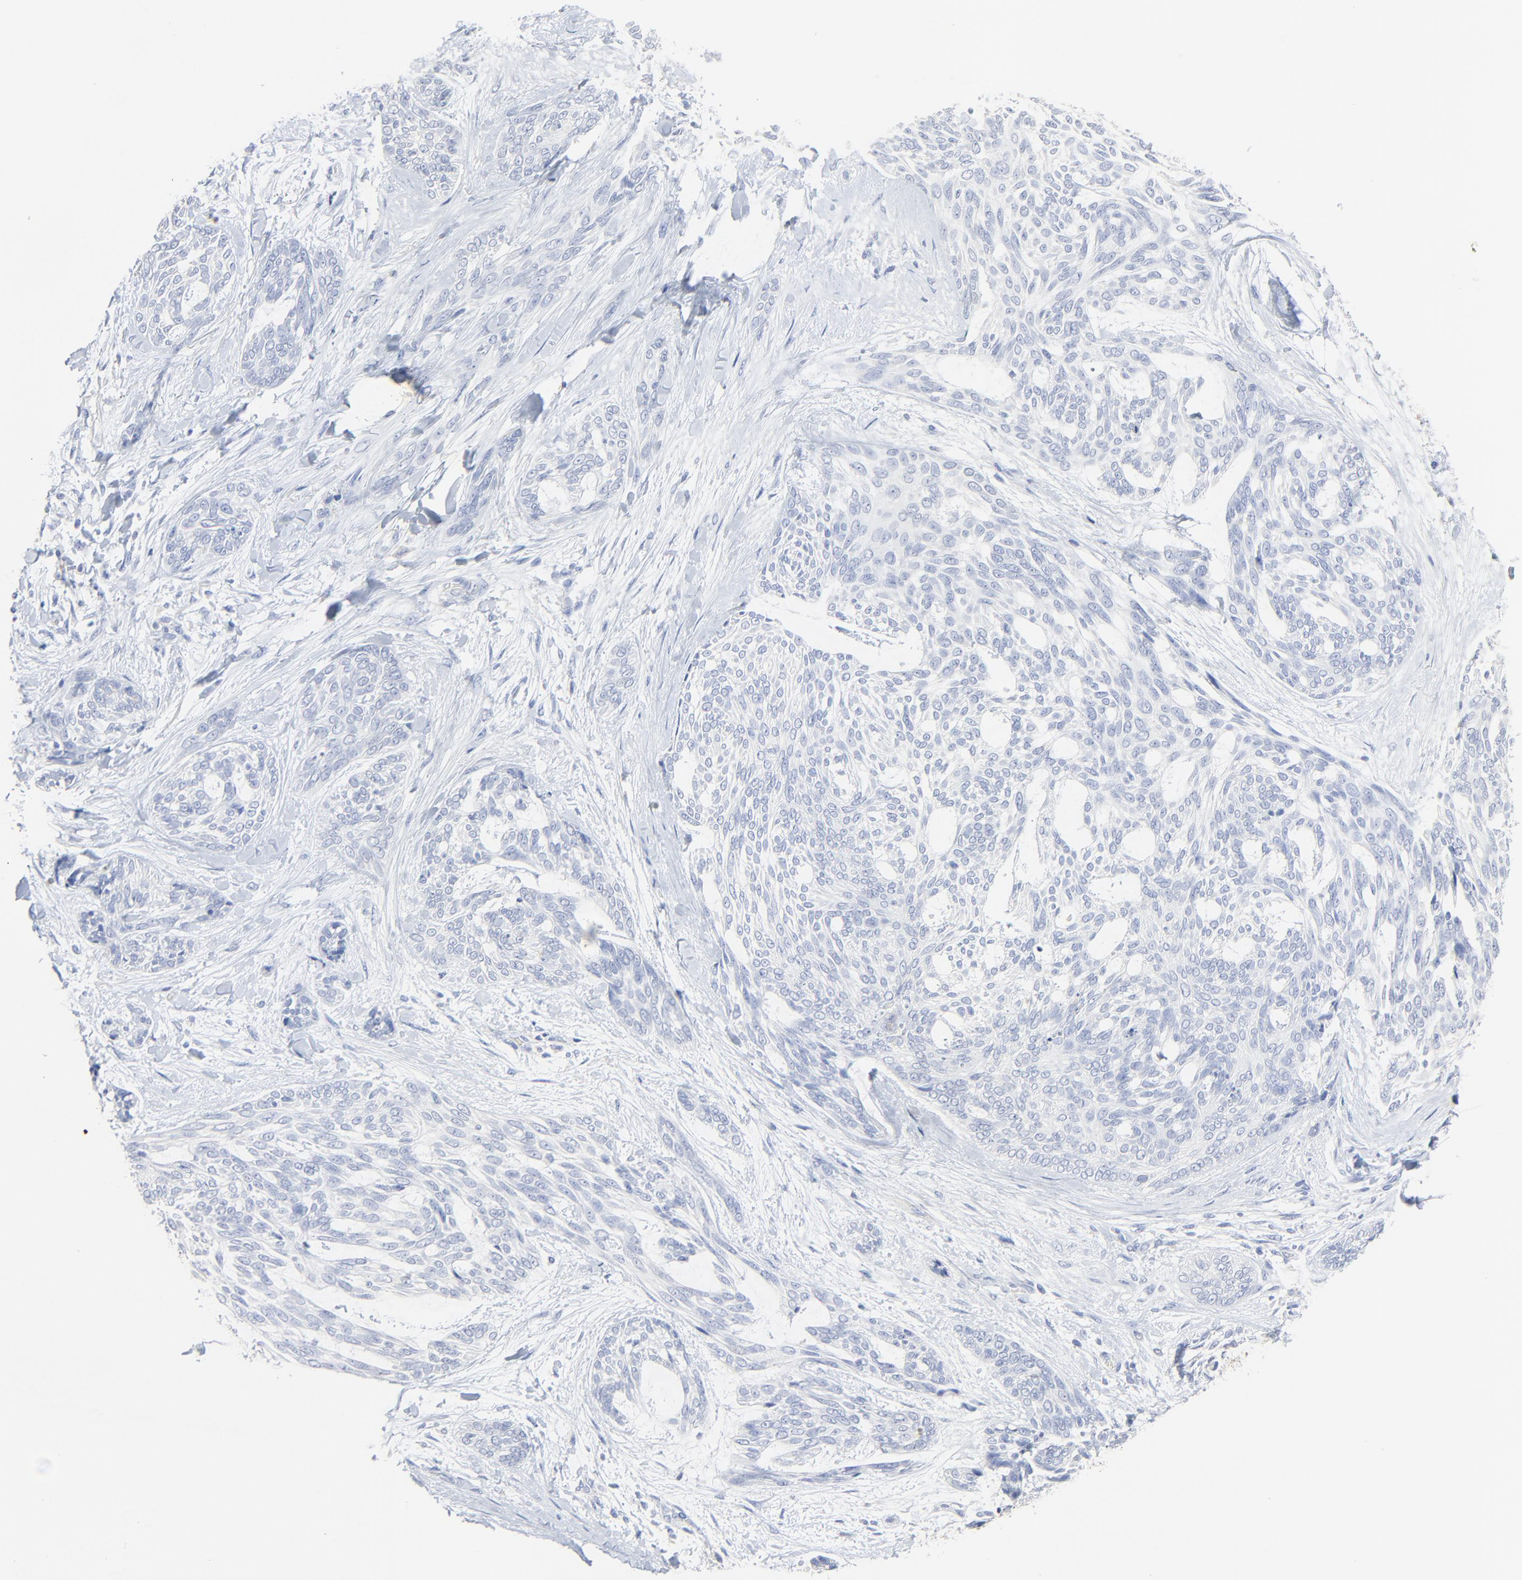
{"staining": {"intensity": "negative", "quantity": "none", "location": "none"}, "tissue": "skin cancer", "cell_type": "Tumor cells", "image_type": "cancer", "snomed": [{"axis": "morphology", "description": "Normal tissue, NOS"}, {"axis": "morphology", "description": "Basal cell carcinoma"}, {"axis": "topography", "description": "Skin"}], "caption": "High magnification brightfield microscopy of skin cancer (basal cell carcinoma) stained with DAB (3,3'-diaminobenzidine) (brown) and counterstained with hematoxylin (blue): tumor cells show no significant positivity.", "gene": "LCN2", "patient": {"sex": "female", "age": 71}}